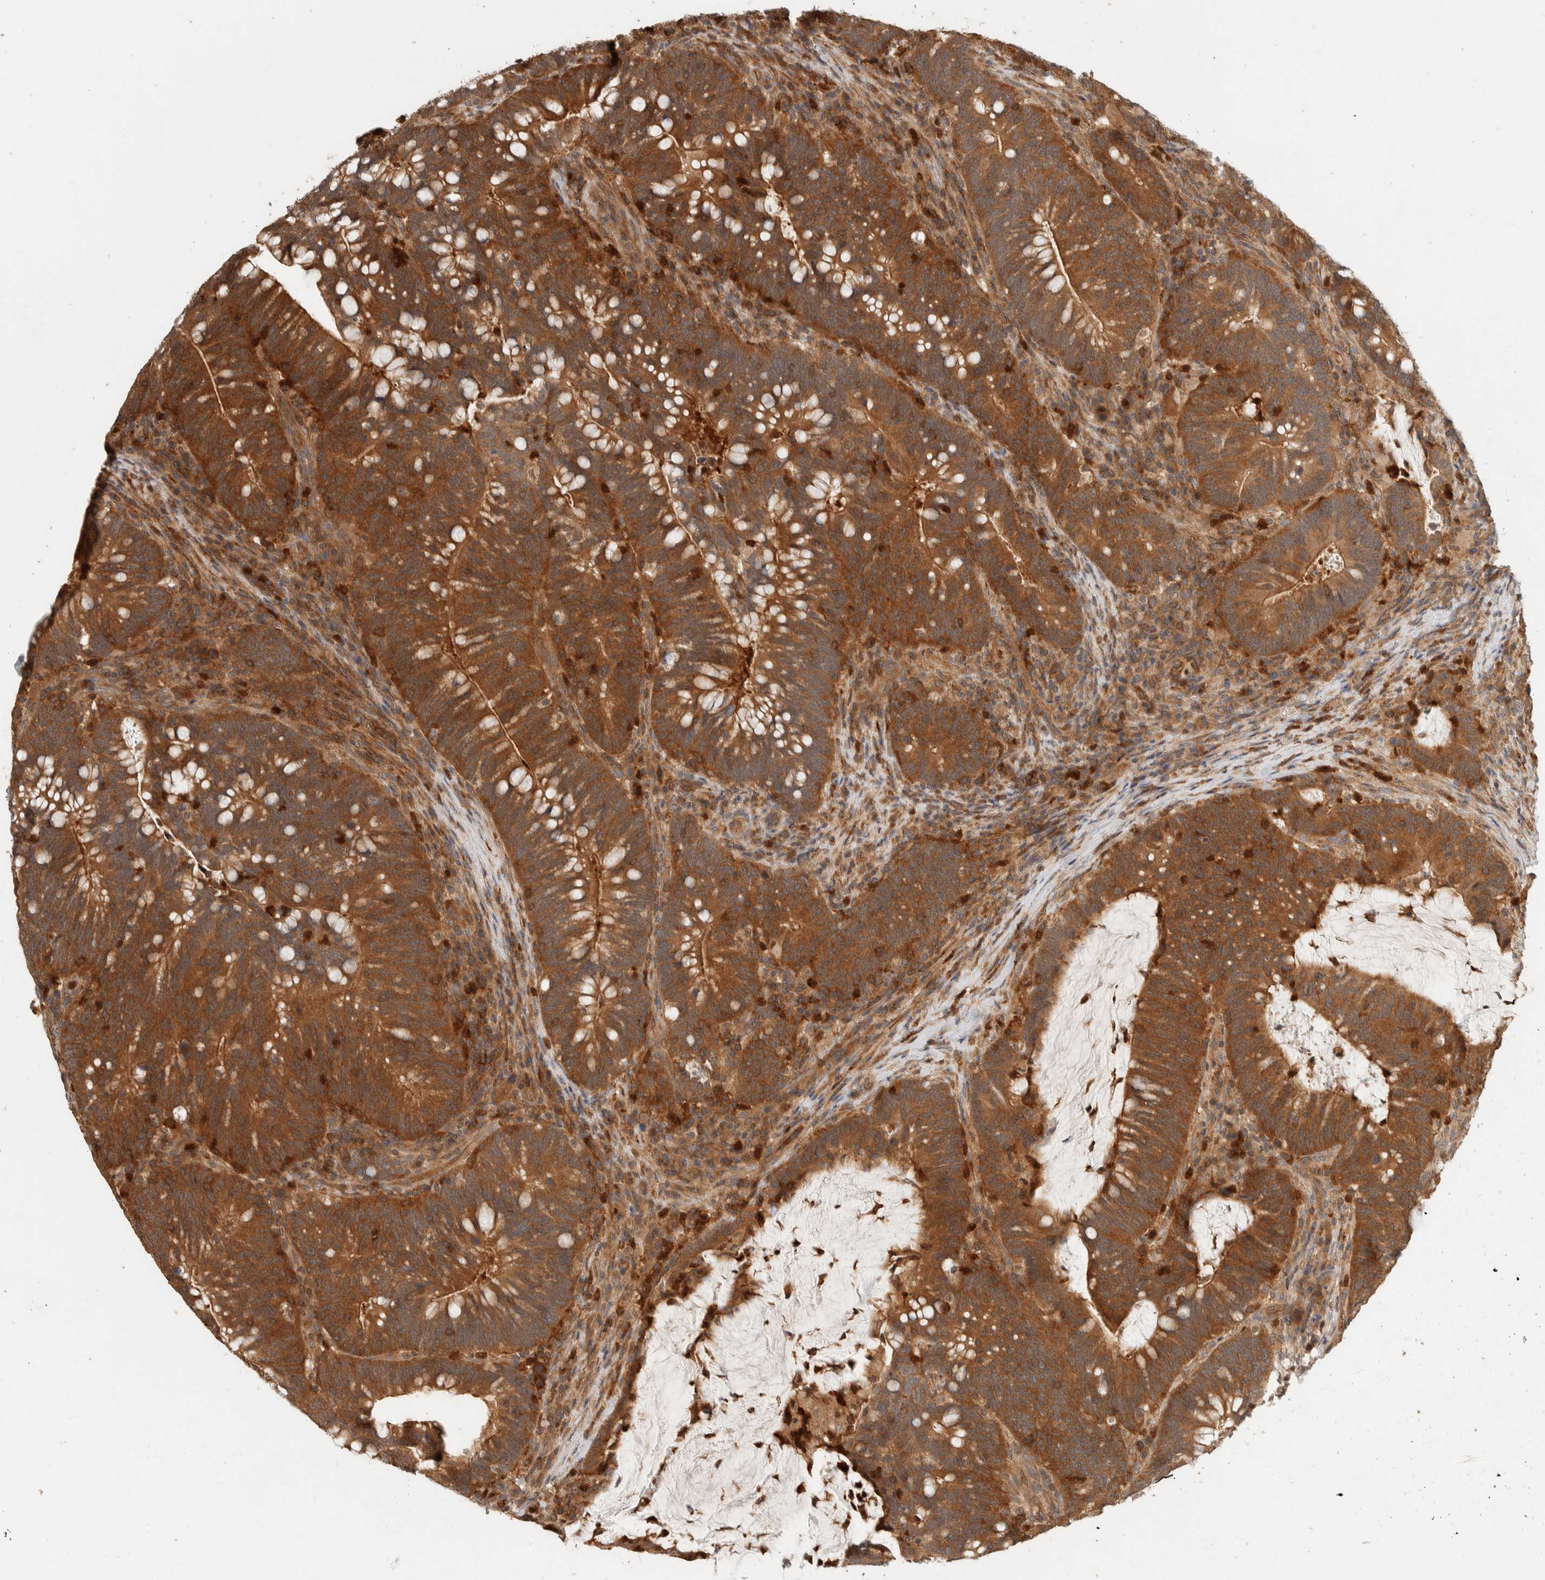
{"staining": {"intensity": "strong", "quantity": ">75%", "location": "cytoplasmic/membranous"}, "tissue": "colorectal cancer", "cell_type": "Tumor cells", "image_type": "cancer", "snomed": [{"axis": "morphology", "description": "Adenocarcinoma, NOS"}, {"axis": "topography", "description": "Colon"}], "caption": "The photomicrograph reveals staining of colorectal cancer, revealing strong cytoplasmic/membranous protein expression (brown color) within tumor cells.", "gene": "ADSS2", "patient": {"sex": "female", "age": 66}}